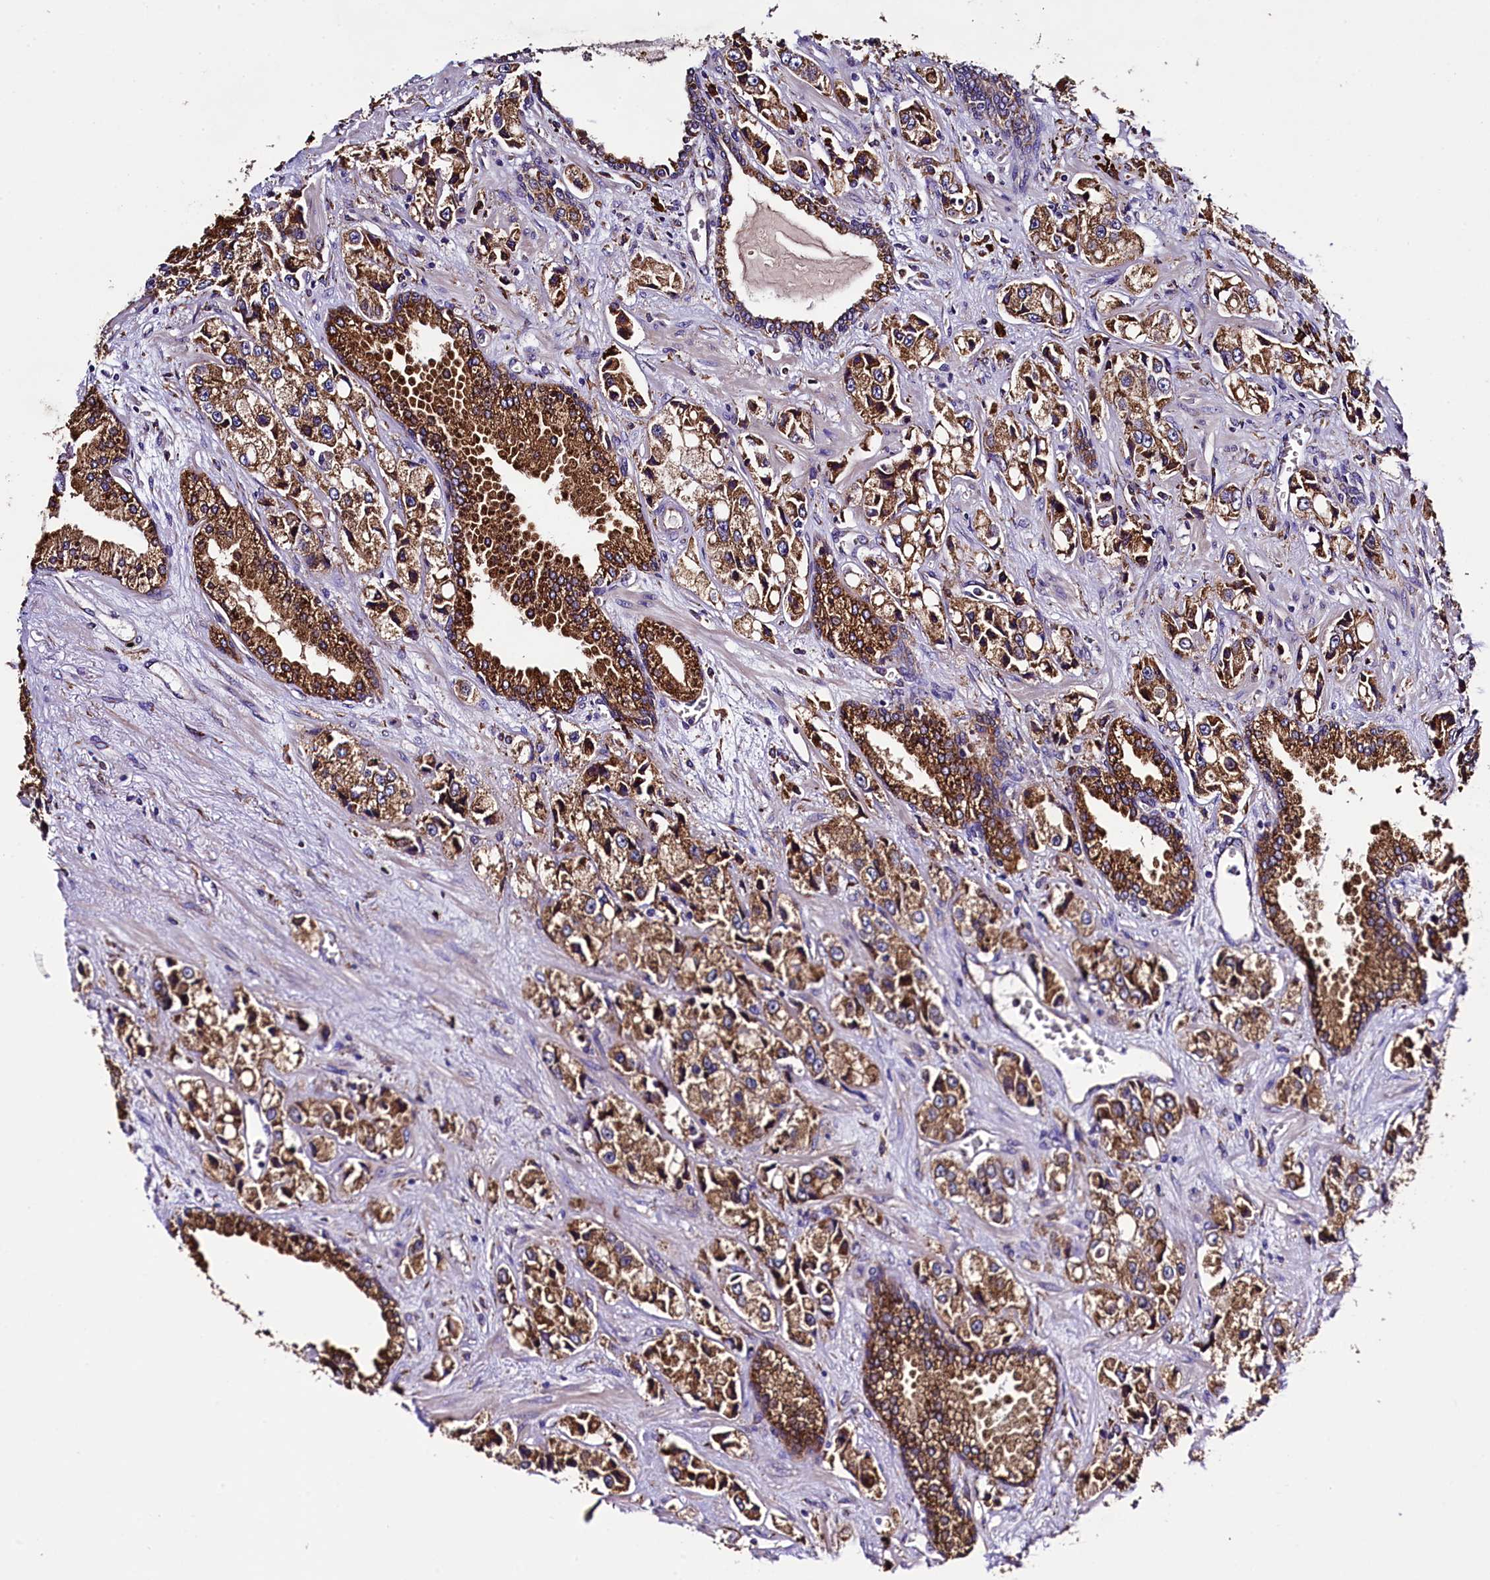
{"staining": {"intensity": "moderate", "quantity": ">75%", "location": "cytoplasmic/membranous"}, "tissue": "prostate cancer", "cell_type": "Tumor cells", "image_type": "cancer", "snomed": [{"axis": "morphology", "description": "Adenocarcinoma, High grade"}, {"axis": "topography", "description": "Prostate"}], "caption": "This is a histology image of immunohistochemistry (IHC) staining of prostate high-grade adenocarcinoma, which shows moderate positivity in the cytoplasmic/membranous of tumor cells.", "gene": "CAPS2", "patient": {"sex": "male", "age": 74}}